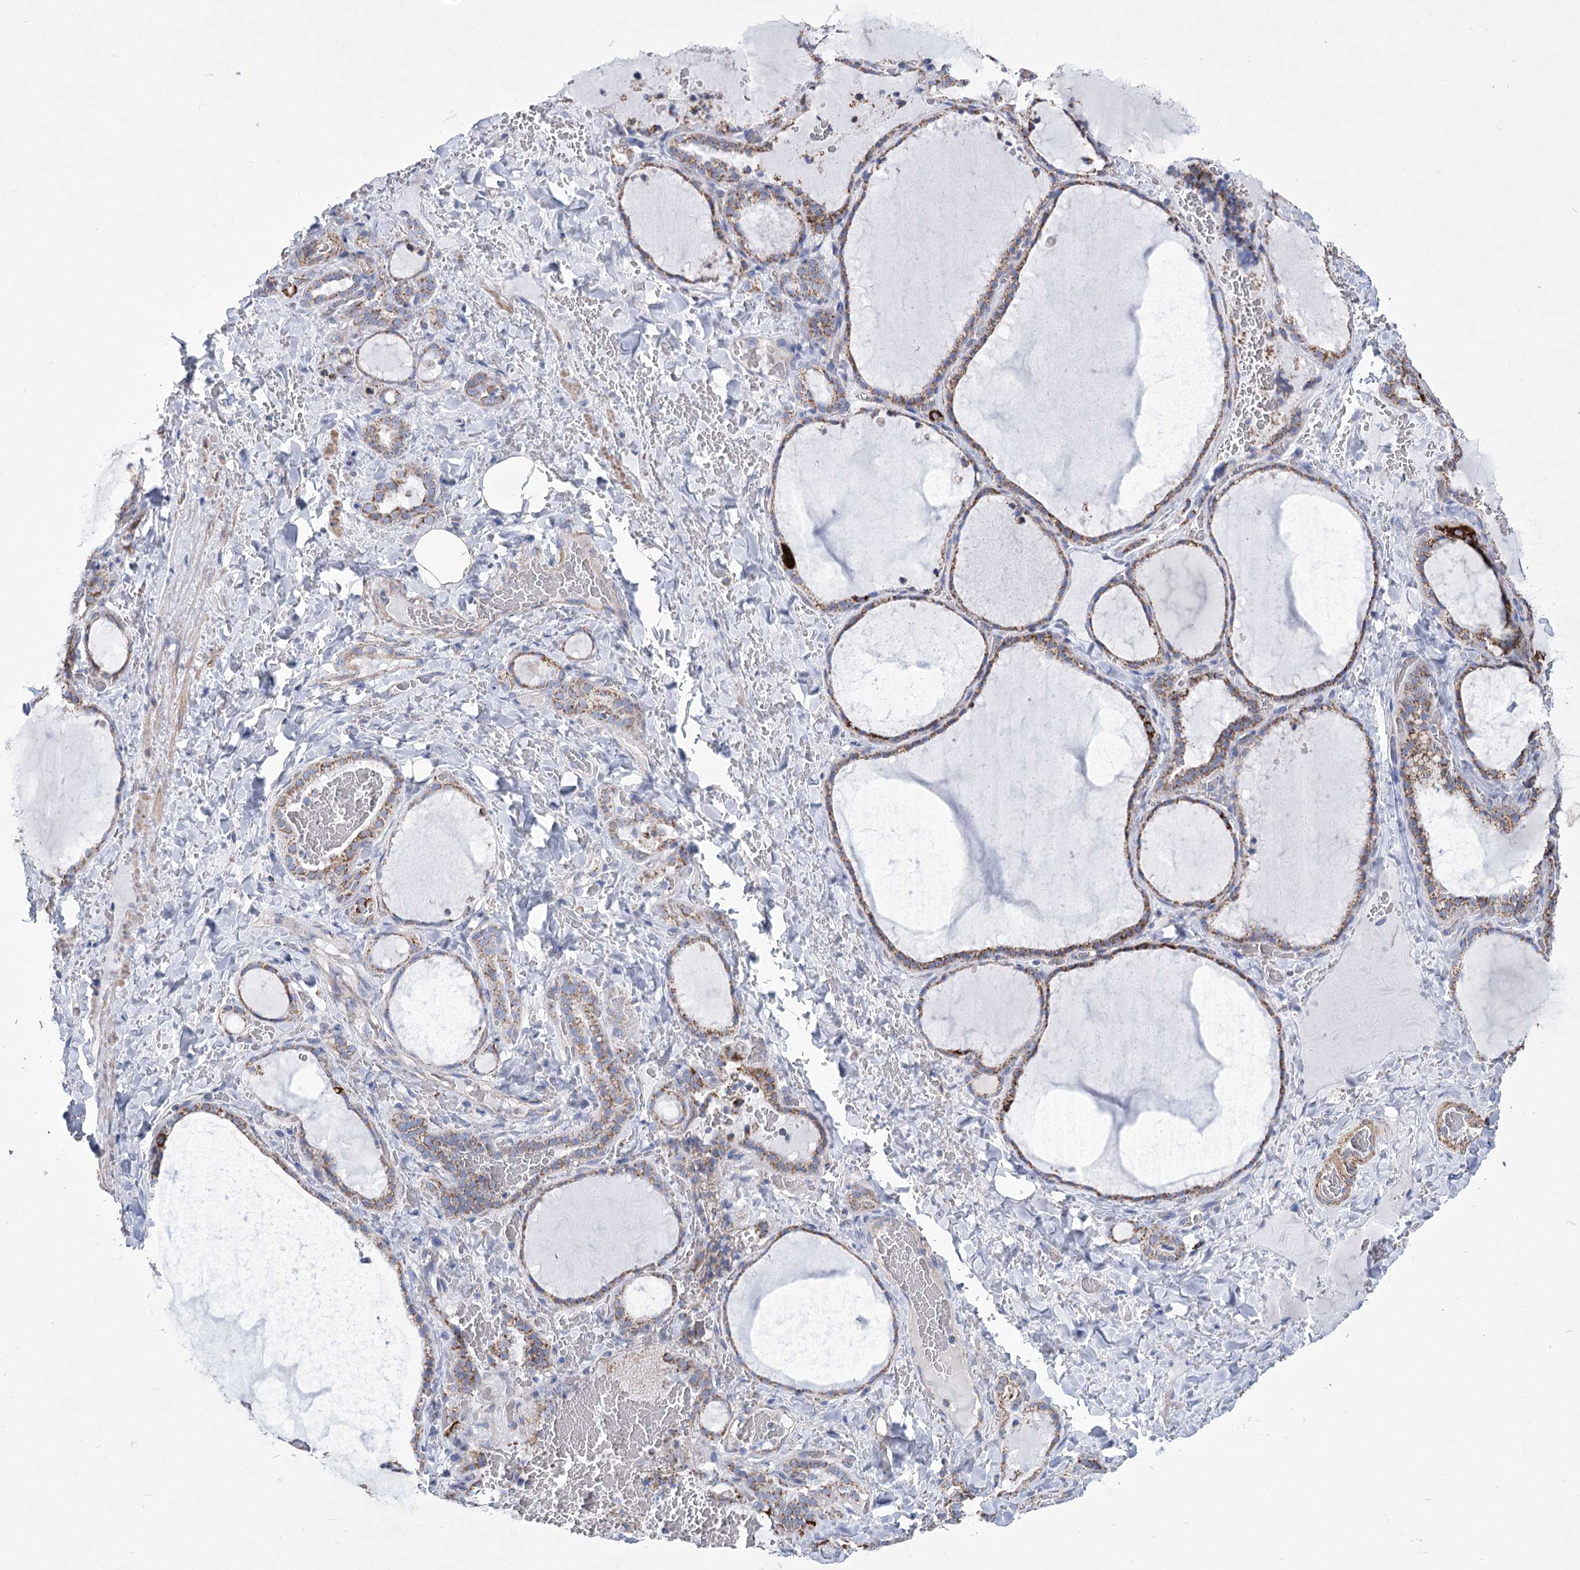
{"staining": {"intensity": "moderate", "quantity": ">75%", "location": "cytoplasmic/membranous"}, "tissue": "thyroid gland", "cell_type": "Glandular cells", "image_type": "normal", "snomed": [{"axis": "morphology", "description": "Normal tissue, NOS"}, {"axis": "topography", "description": "Thyroid gland"}], "caption": "Immunohistochemistry image of unremarkable thyroid gland: human thyroid gland stained using IHC reveals medium levels of moderate protein expression localized specifically in the cytoplasmic/membranous of glandular cells, appearing as a cytoplasmic/membranous brown color.", "gene": "PDHB", "patient": {"sex": "female", "age": 22}}